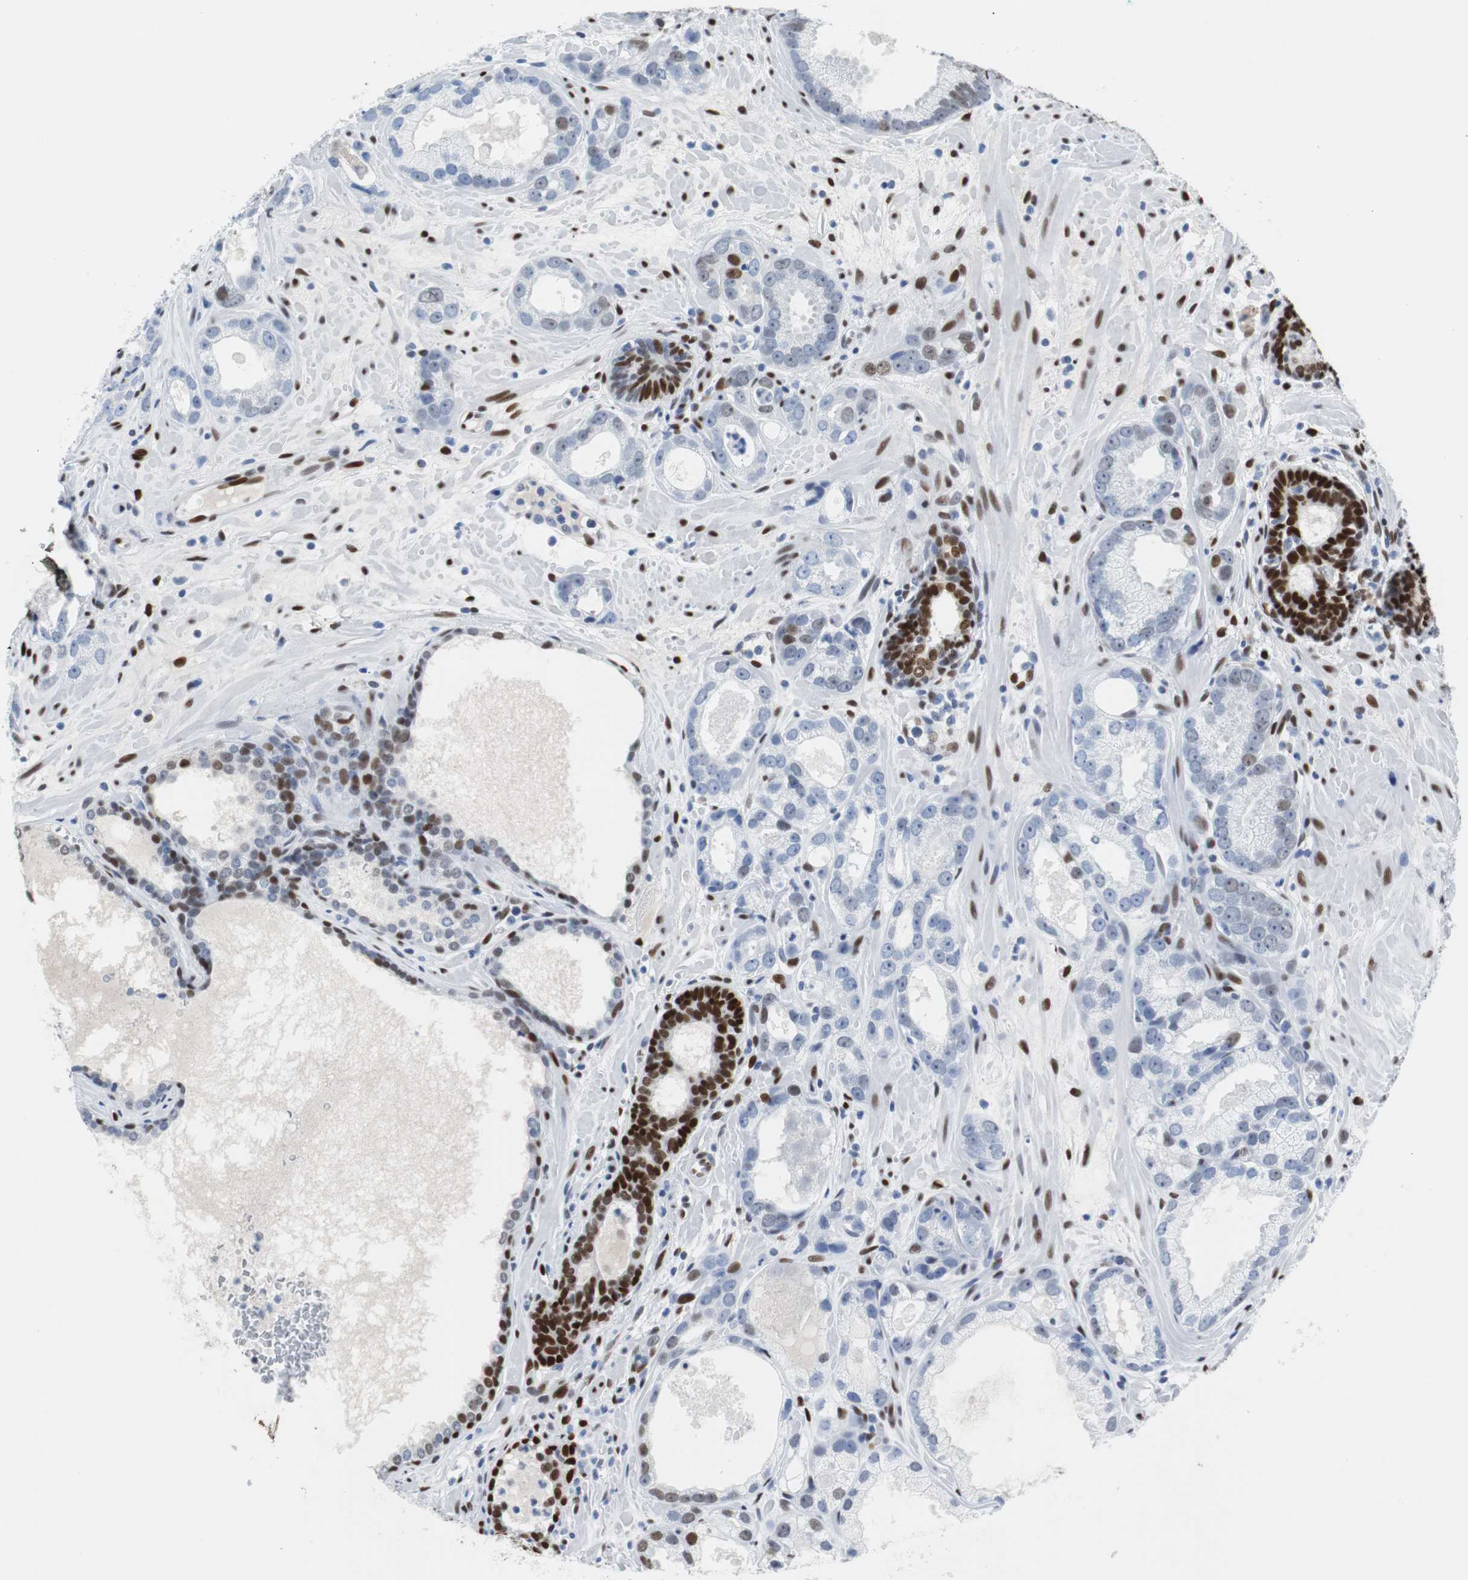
{"staining": {"intensity": "strong", "quantity": "<25%", "location": "nuclear"}, "tissue": "prostate cancer", "cell_type": "Tumor cells", "image_type": "cancer", "snomed": [{"axis": "morphology", "description": "Adenocarcinoma, Low grade"}, {"axis": "topography", "description": "Prostate"}], "caption": "This is a micrograph of immunohistochemistry staining of adenocarcinoma (low-grade) (prostate), which shows strong positivity in the nuclear of tumor cells.", "gene": "JUN", "patient": {"sex": "male", "age": 57}}